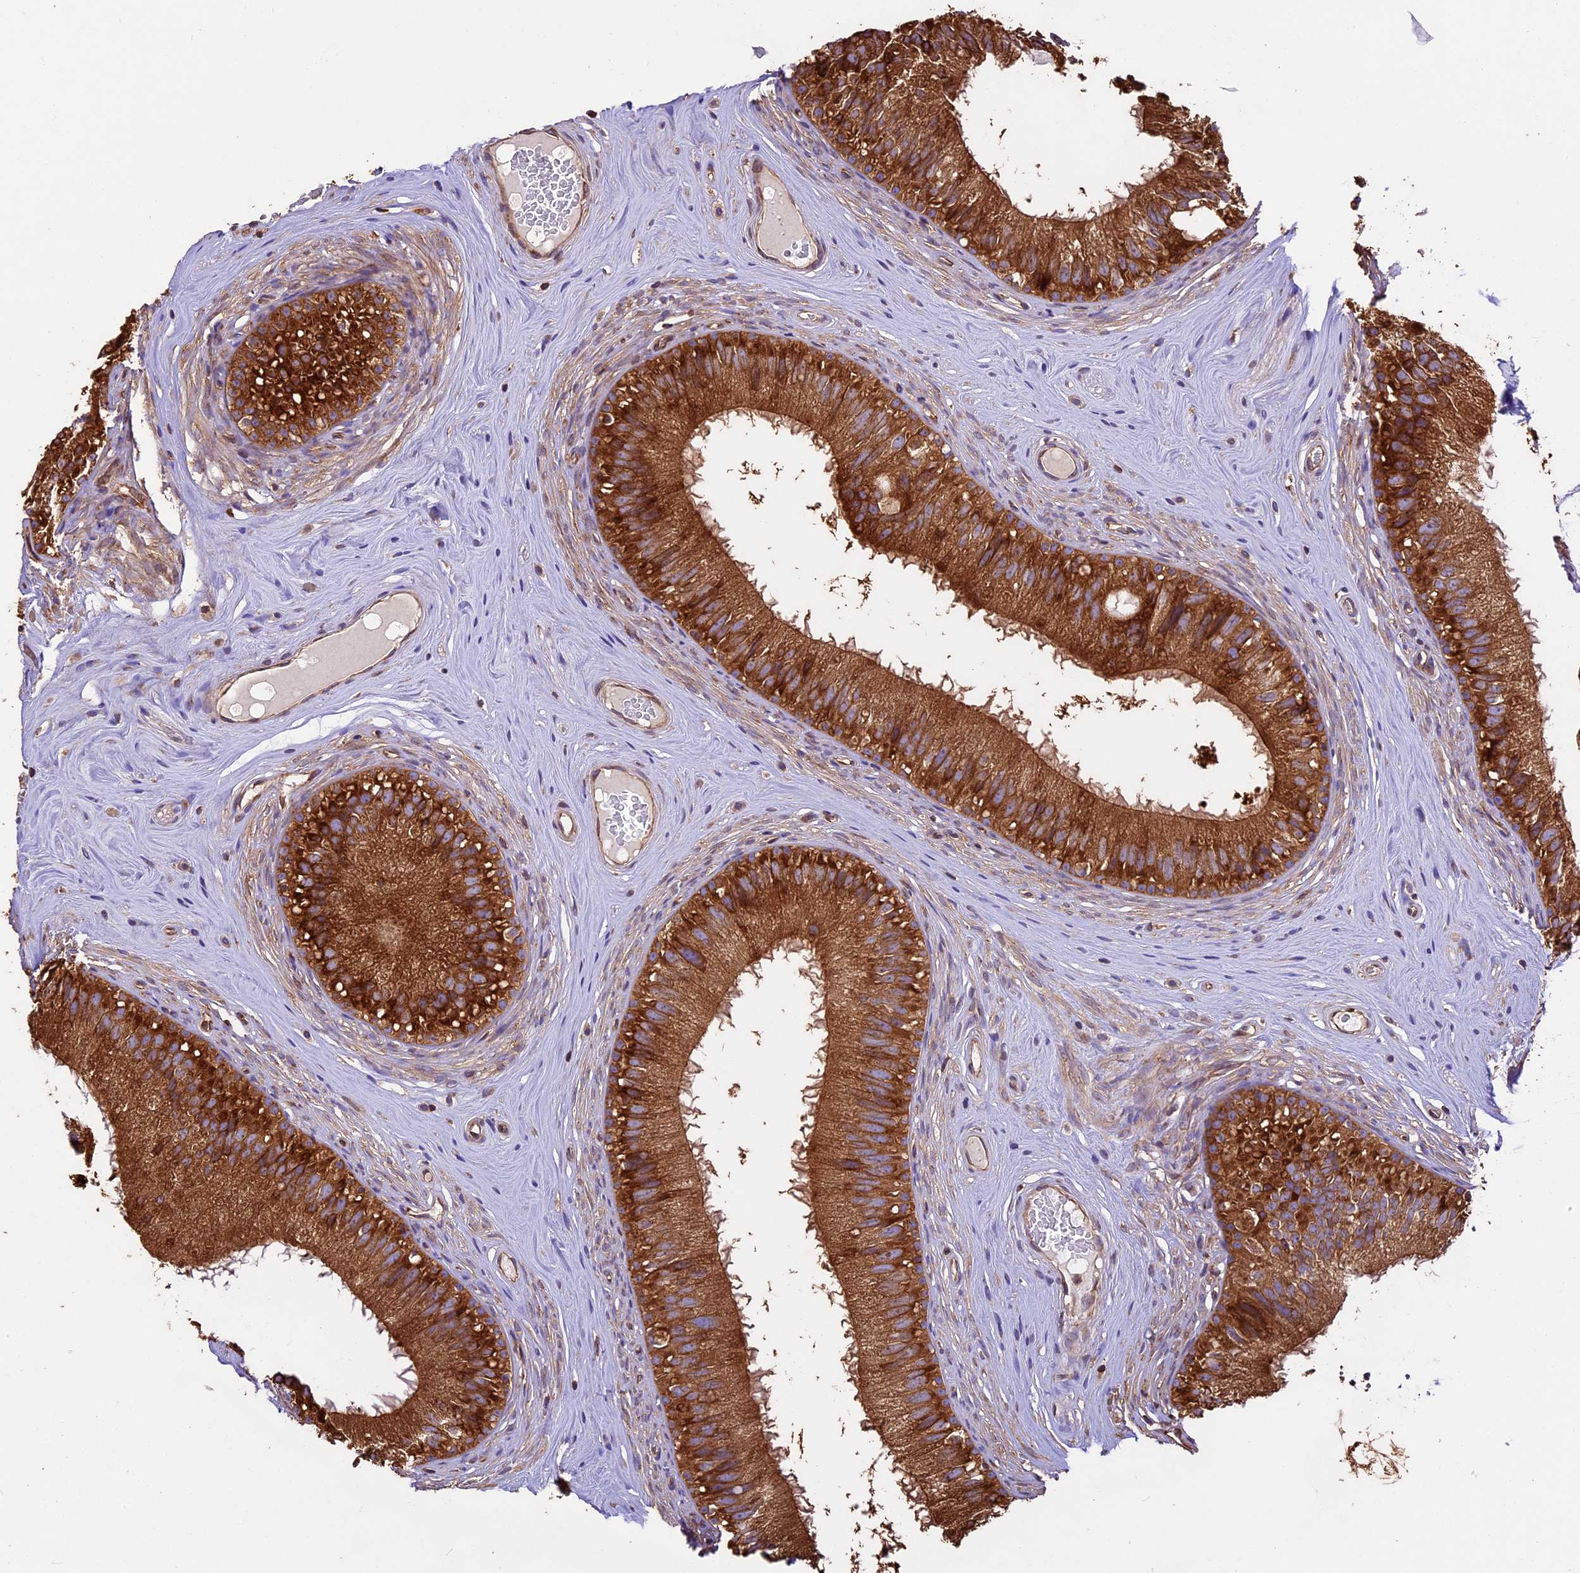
{"staining": {"intensity": "strong", "quantity": ">75%", "location": "cytoplasmic/membranous"}, "tissue": "epididymis", "cell_type": "Glandular cells", "image_type": "normal", "snomed": [{"axis": "morphology", "description": "Normal tissue, NOS"}, {"axis": "topography", "description": "Epididymis"}], "caption": "A micrograph showing strong cytoplasmic/membranous positivity in about >75% of glandular cells in normal epididymis, as visualized by brown immunohistochemical staining.", "gene": "KARS1", "patient": {"sex": "male", "age": 45}}